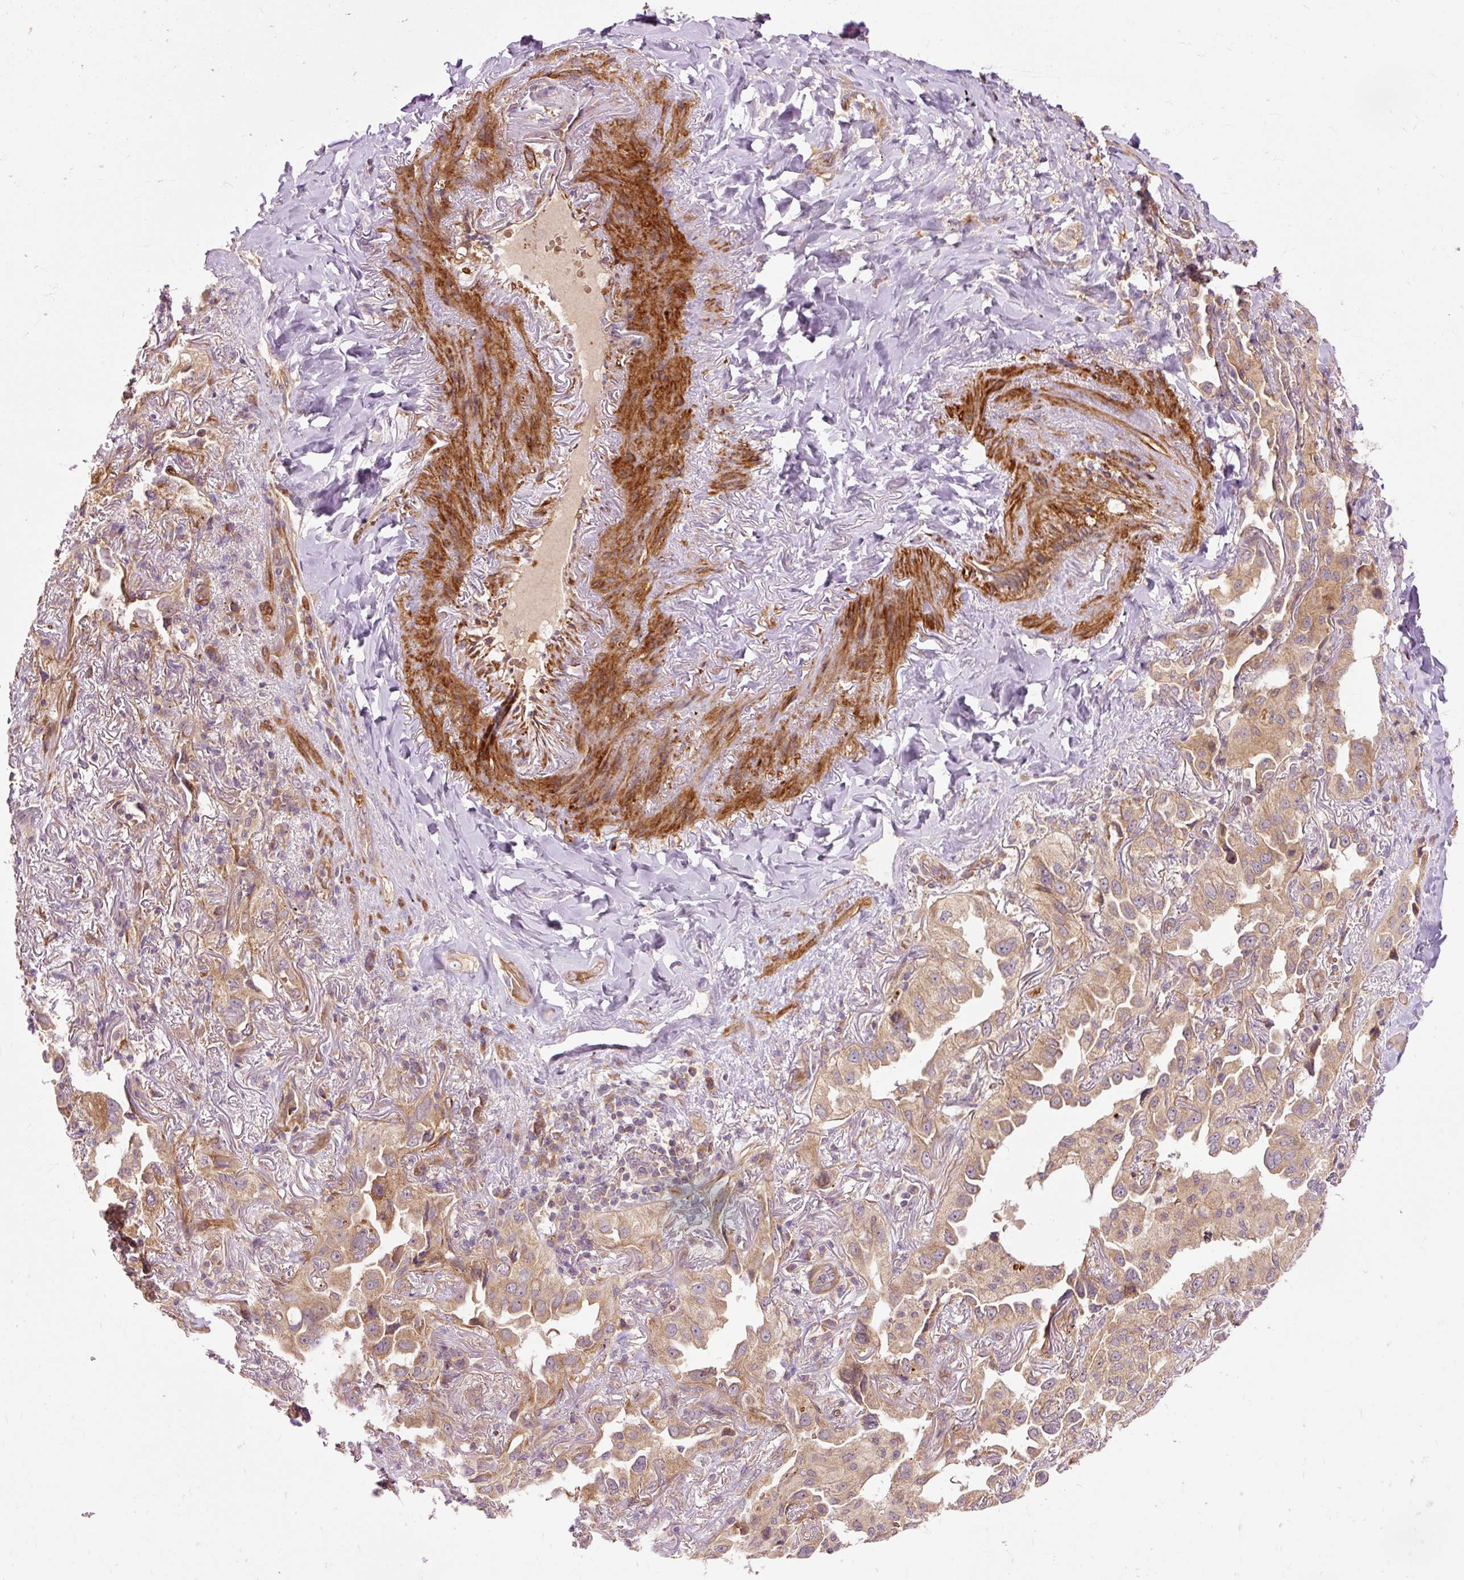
{"staining": {"intensity": "moderate", "quantity": ">75%", "location": "cytoplasmic/membranous"}, "tissue": "lung cancer", "cell_type": "Tumor cells", "image_type": "cancer", "snomed": [{"axis": "morphology", "description": "Adenocarcinoma, NOS"}, {"axis": "topography", "description": "Lung"}], "caption": "About >75% of tumor cells in human lung adenocarcinoma display moderate cytoplasmic/membranous protein expression as visualized by brown immunohistochemical staining.", "gene": "RIPOR3", "patient": {"sex": "female", "age": 69}}